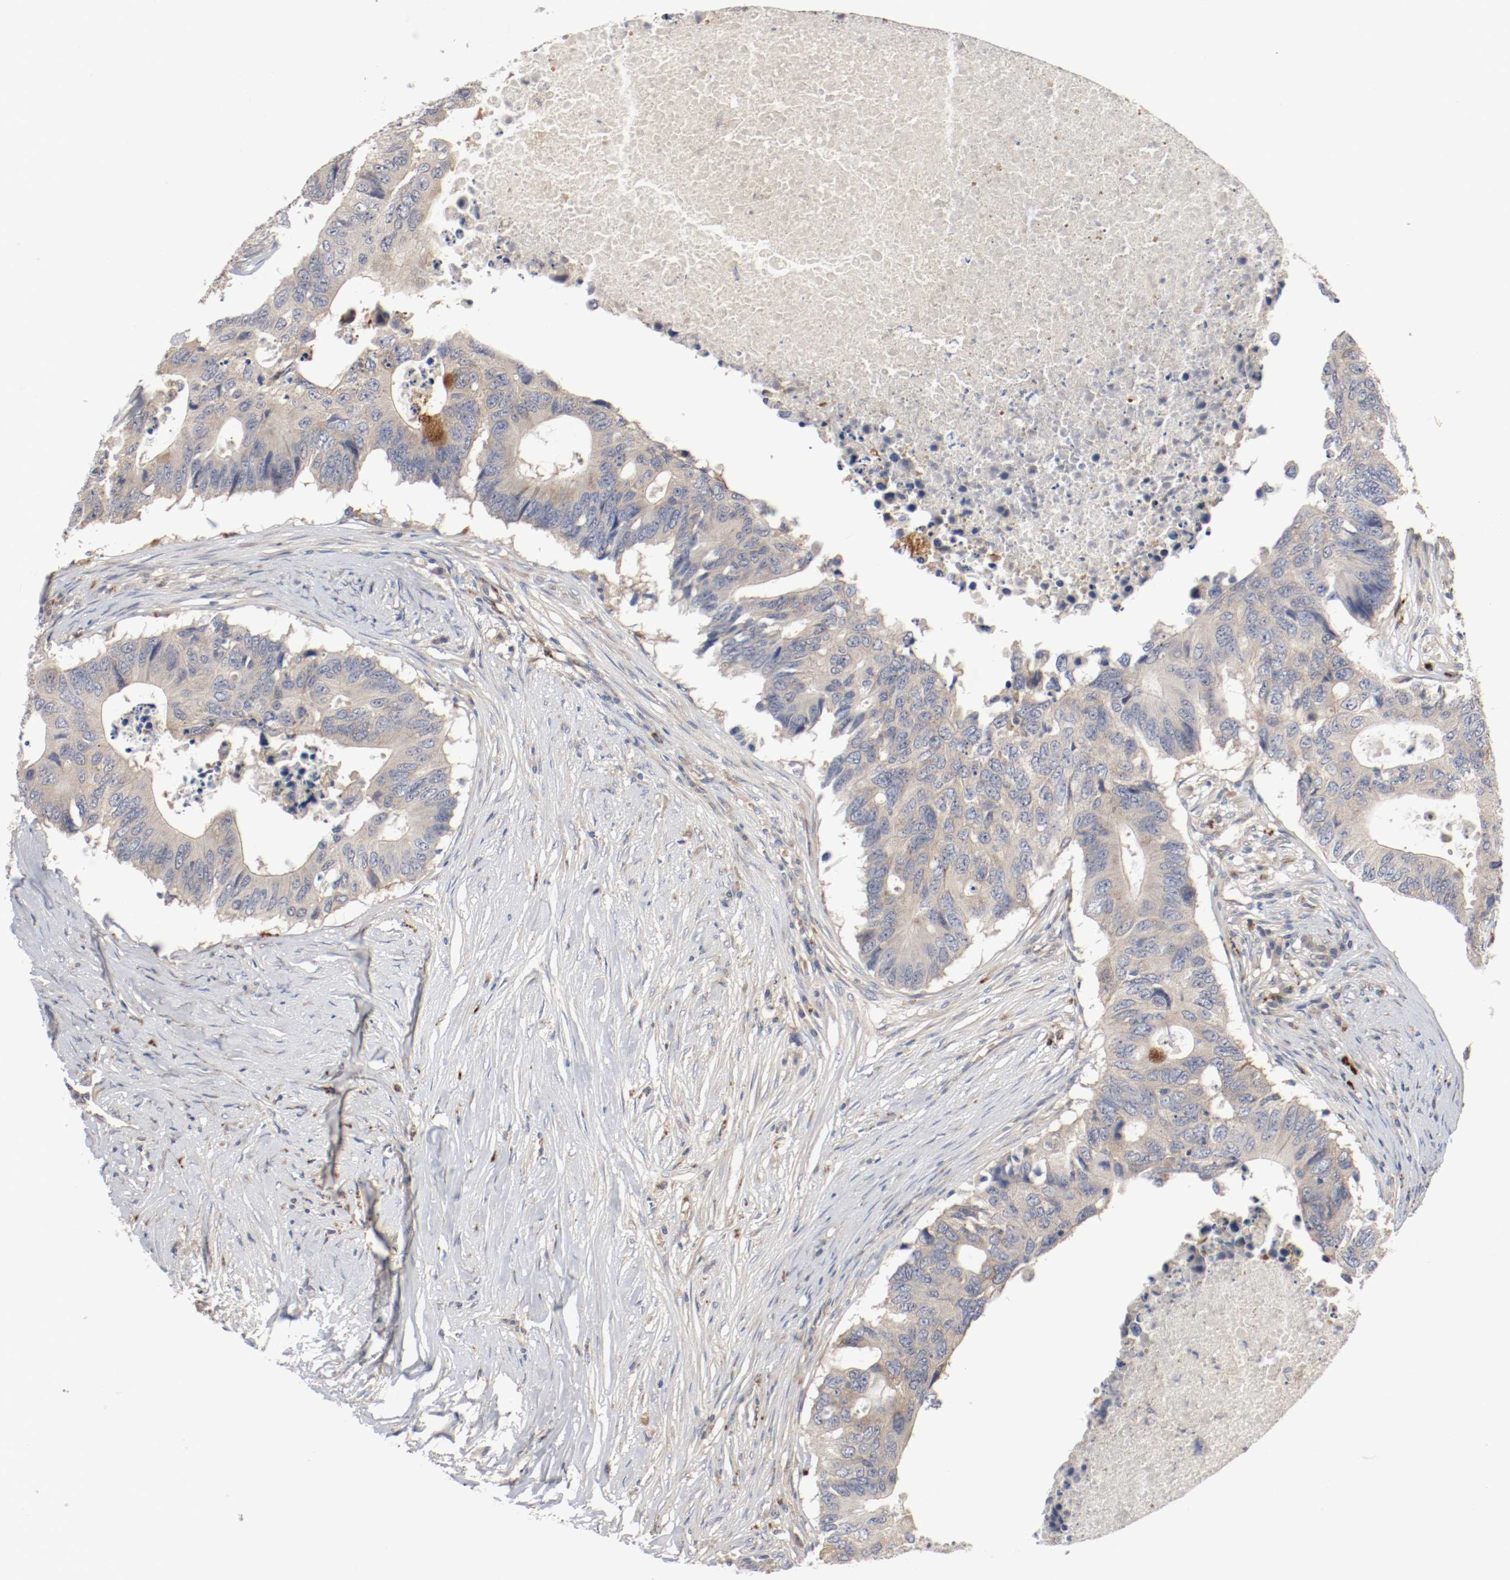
{"staining": {"intensity": "weak", "quantity": ">75%", "location": "cytoplasmic/membranous"}, "tissue": "colorectal cancer", "cell_type": "Tumor cells", "image_type": "cancer", "snomed": [{"axis": "morphology", "description": "Adenocarcinoma, NOS"}, {"axis": "topography", "description": "Colon"}], "caption": "Brown immunohistochemical staining in colorectal cancer (adenocarcinoma) reveals weak cytoplasmic/membranous expression in approximately >75% of tumor cells.", "gene": "REN", "patient": {"sex": "male", "age": 71}}